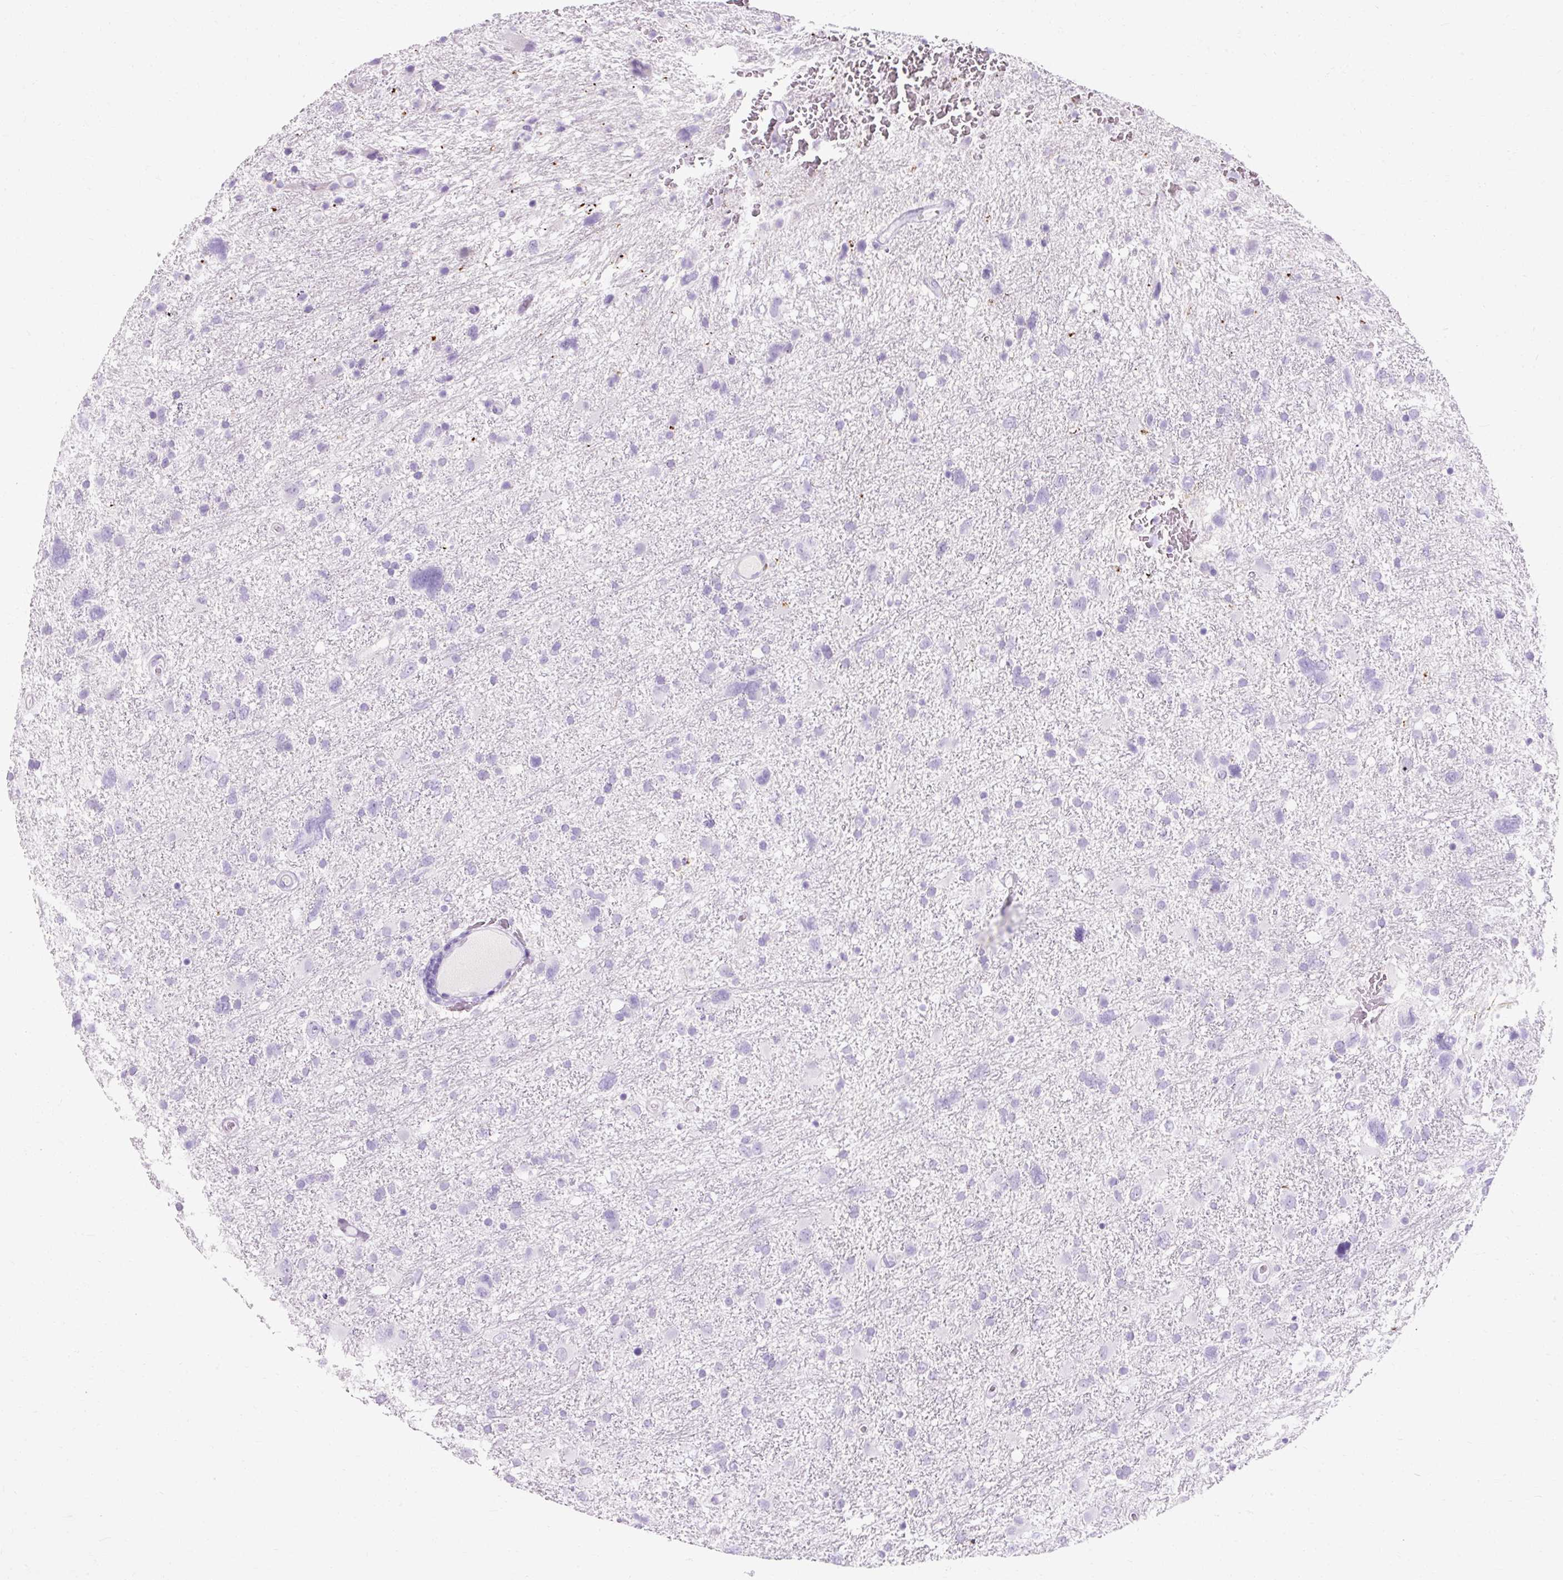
{"staining": {"intensity": "negative", "quantity": "none", "location": "none"}, "tissue": "glioma", "cell_type": "Tumor cells", "image_type": "cancer", "snomed": [{"axis": "morphology", "description": "Glioma, malignant, High grade"}, {"axis": "topography", "description": "Brain"}], "caption": "There is no significant expression in tumor cells of malignant glioma (high-grade).", "gene": "CLDN25", "patient": {"sex": "male", "age": 61}}